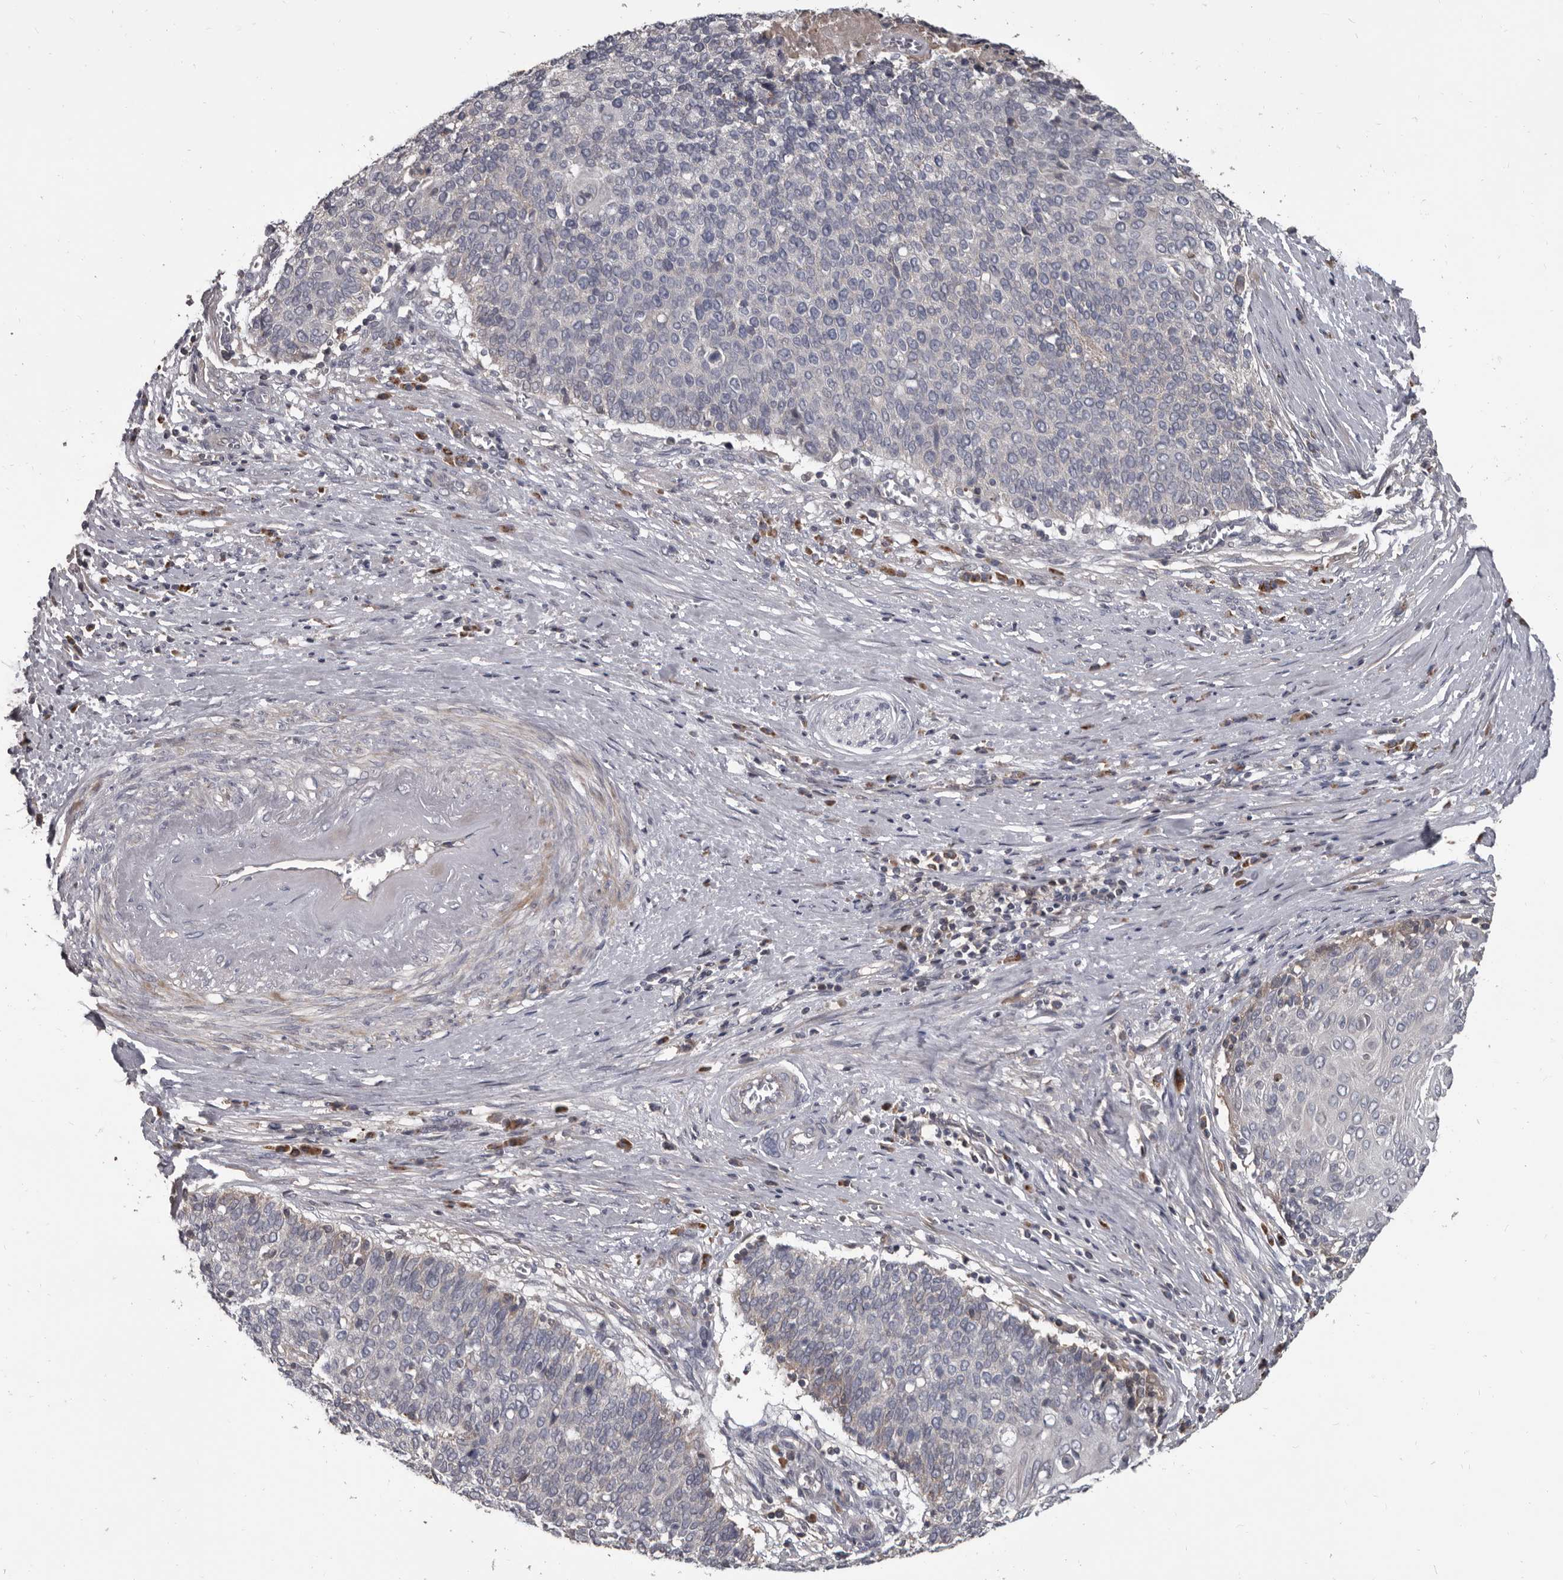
{"staining": {"intensity": "negative", "quantity": "none", "location": "none"}, "tissue": "cervical cancer", "cell_type": "Tumor cells", "image_type": "cancer", "snomed": [{"axis": "morphology", "description": "Squamous cell carcinoma, NOS"}, {"axis": "topography", "description": "Cervix"}], "caption": "Protein analysis of squamous cell carcinoma (cervical) displays no significant expression in tumor cells.", "gene": "ALDH5A1", "patient": {"sex": "female", "age": 39}}